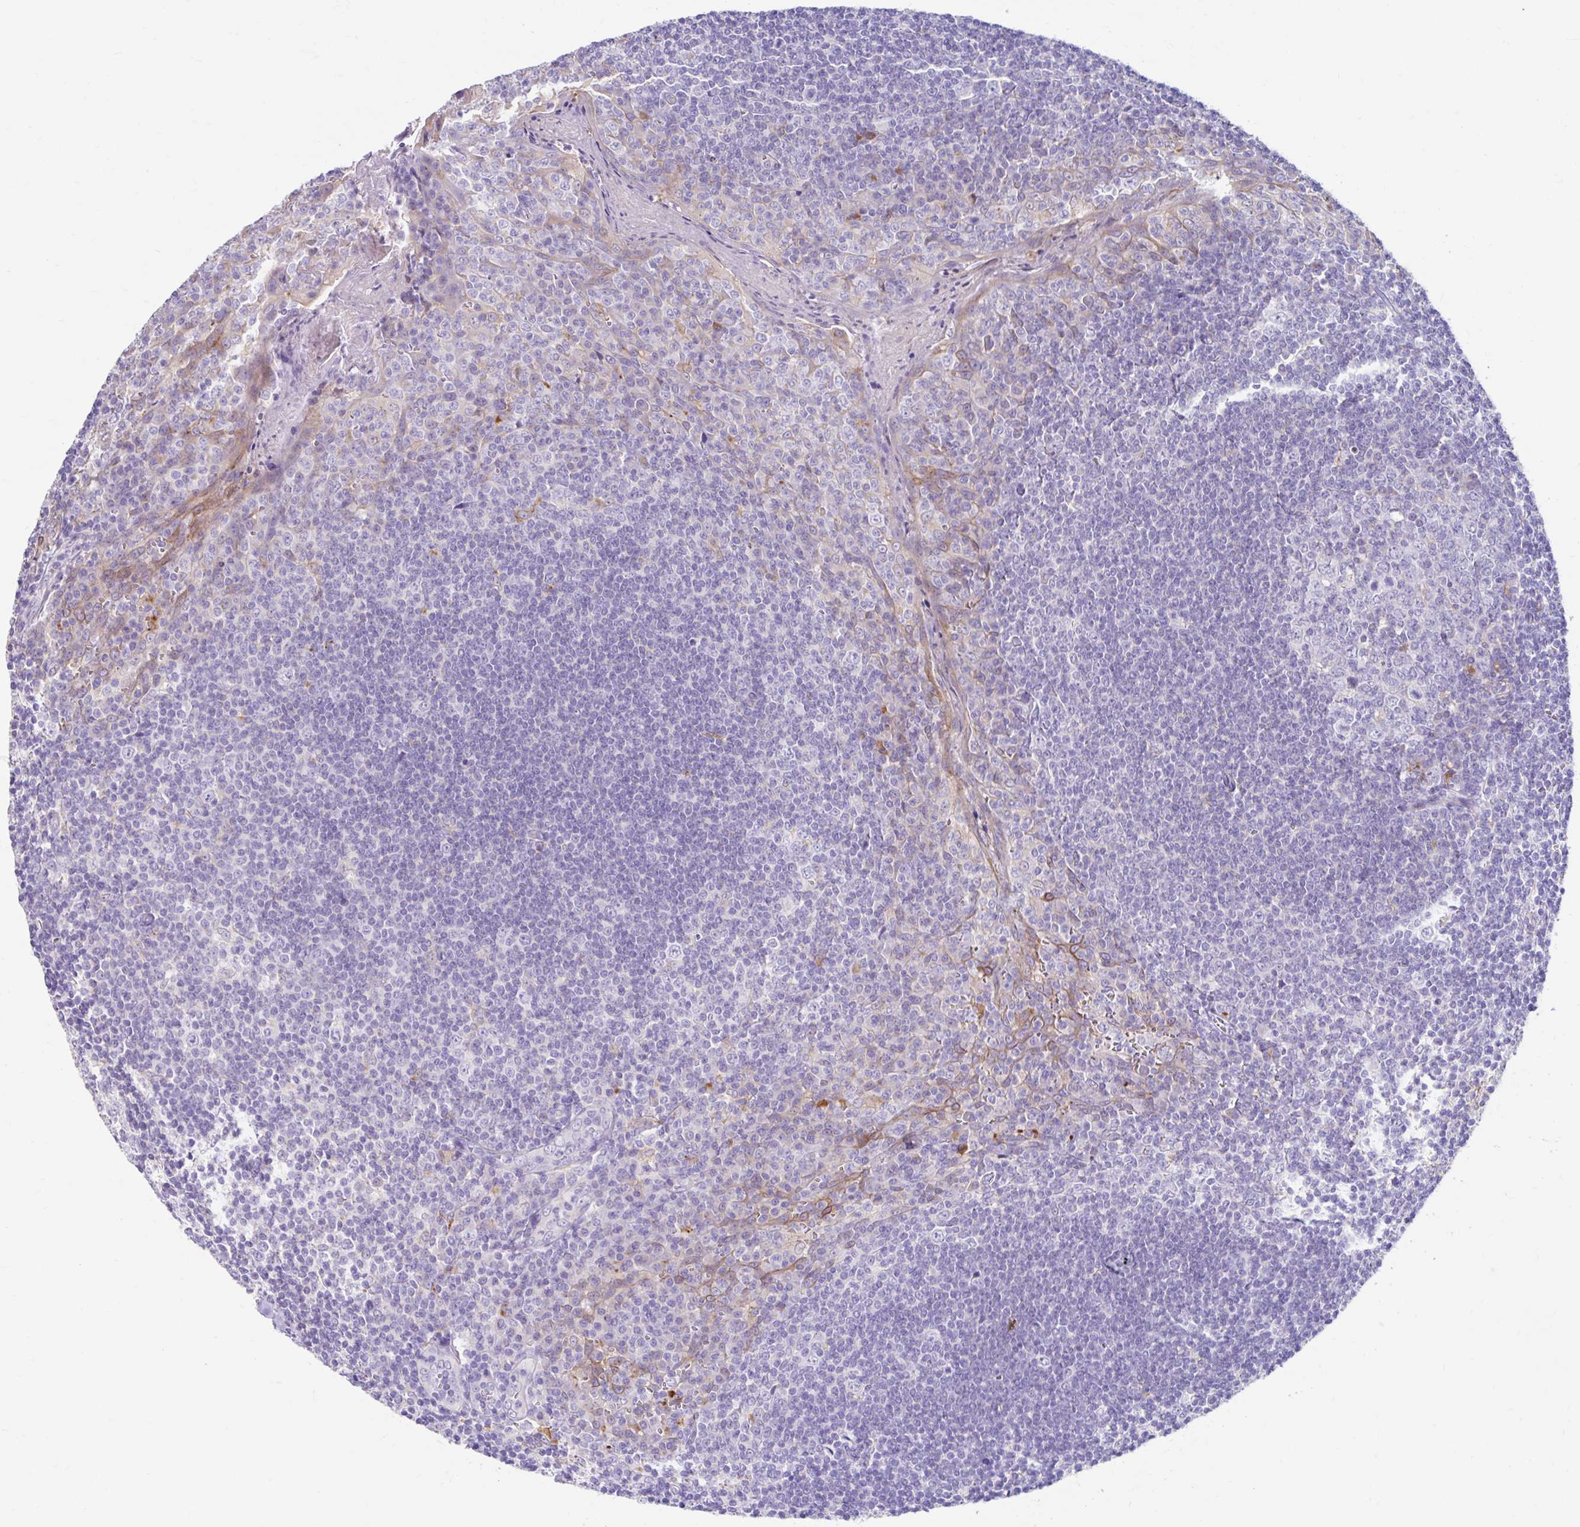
{"staining": {"intensity": "negative", "quantity": "none", "location": "none"}, "tissue": "tonsil", "cell_type": "Germinal center cells", "image_type": "normal", "snomed": [{"axis": "morphology", "description": "Normal tissue, NOS"}, {"axis": "topography", "description": "Tonsil"}], "caption": "Photomicrograph shows no significant protein expression in germinal center cells of unremarkable tonsil. (DAB (3,3'-diaminobenzidine) immunohistochemistry with hematoxylin counter stain).", "gene": "ZNF33A", "patient": {"sex": "male", "age": 27}}